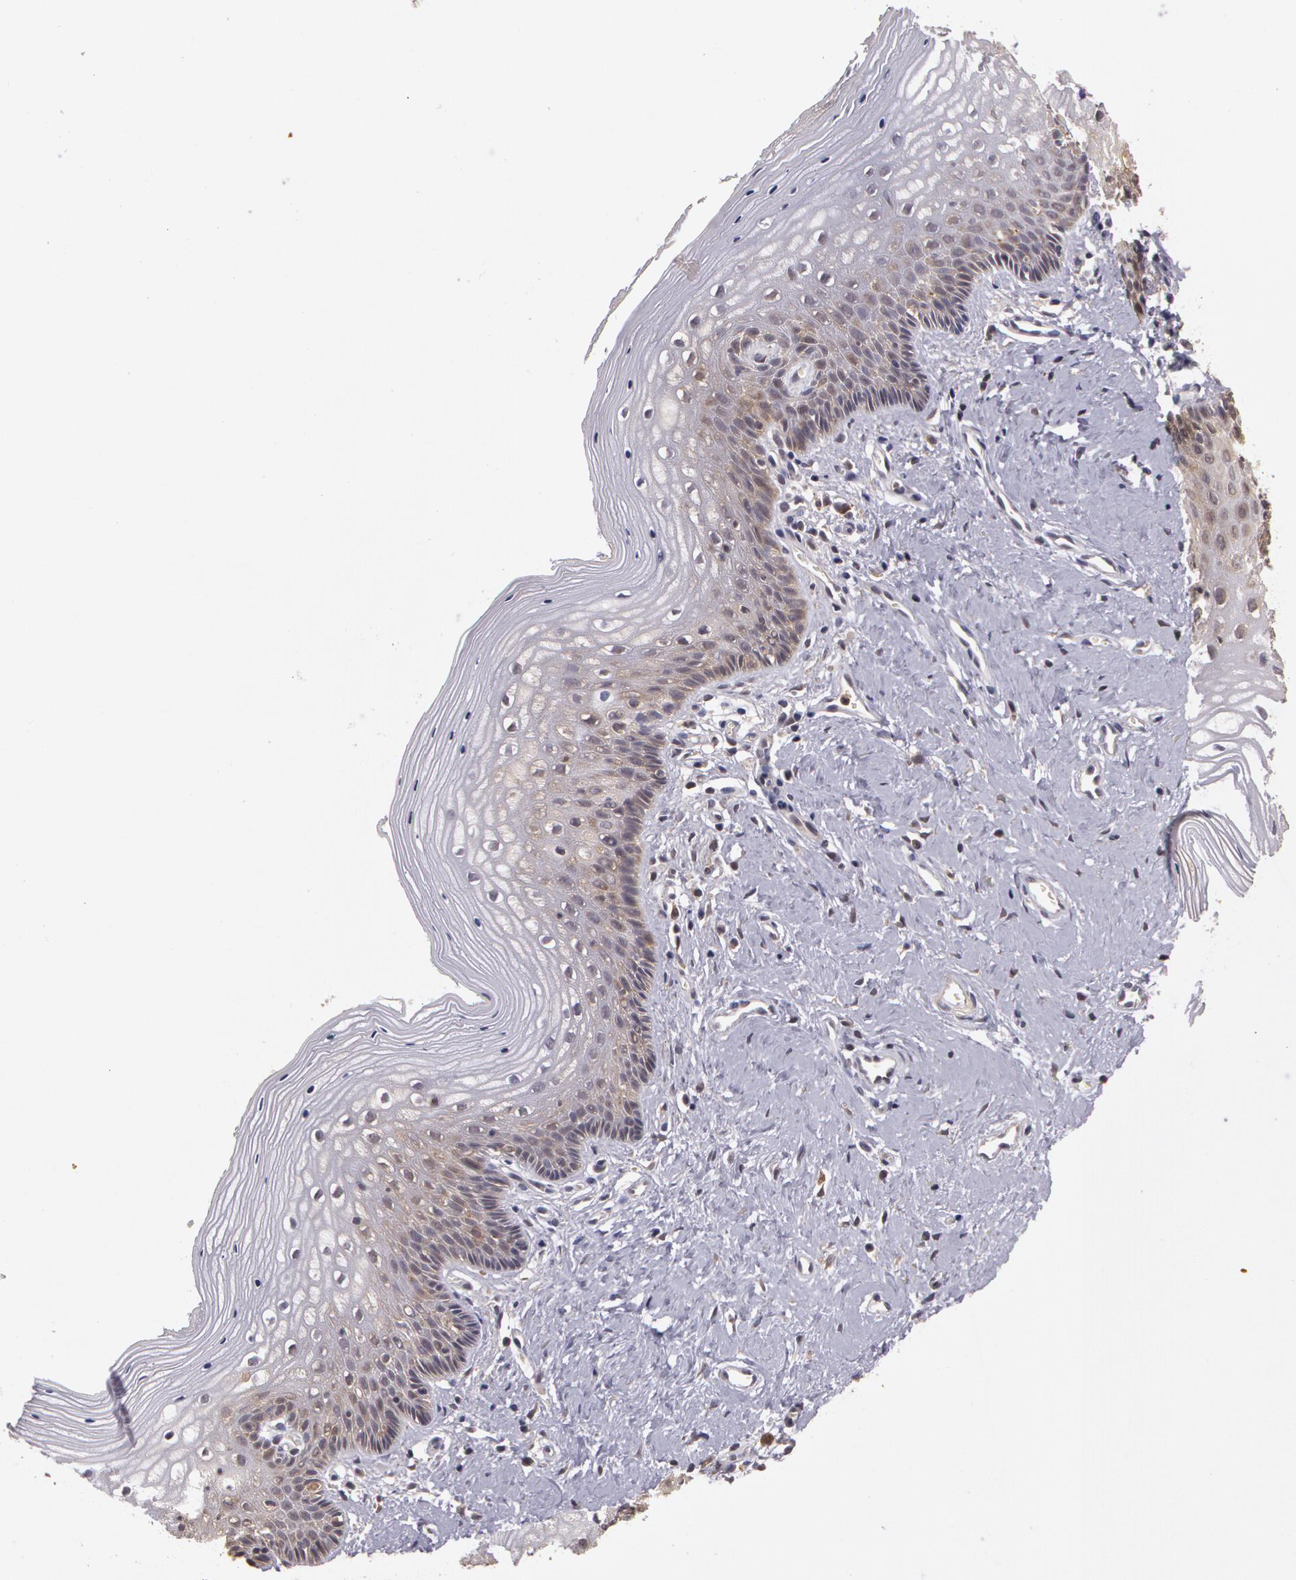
{"staining": {"intensity": "negative", "quantity": "none", "location": "none"}, "tissue": "vagina", "cell_type": "Squamous epithelial cells", "image_type": "normal", "snomed": [{"axis": "morphology", "description": "Normal tissue, NOS"}, {"axis": "topography", "description": "Vagina"}], "caption": "The immunohistochemistry image has no significant staining in squamous epithelial cells of vagina. (Stains: DAB IHC with hematoxylin counter stain, Microscopy: brightfield microscopy at high magnification).", "gene": "AHSA1", "patient": {"sex": "female", "age": 46}}